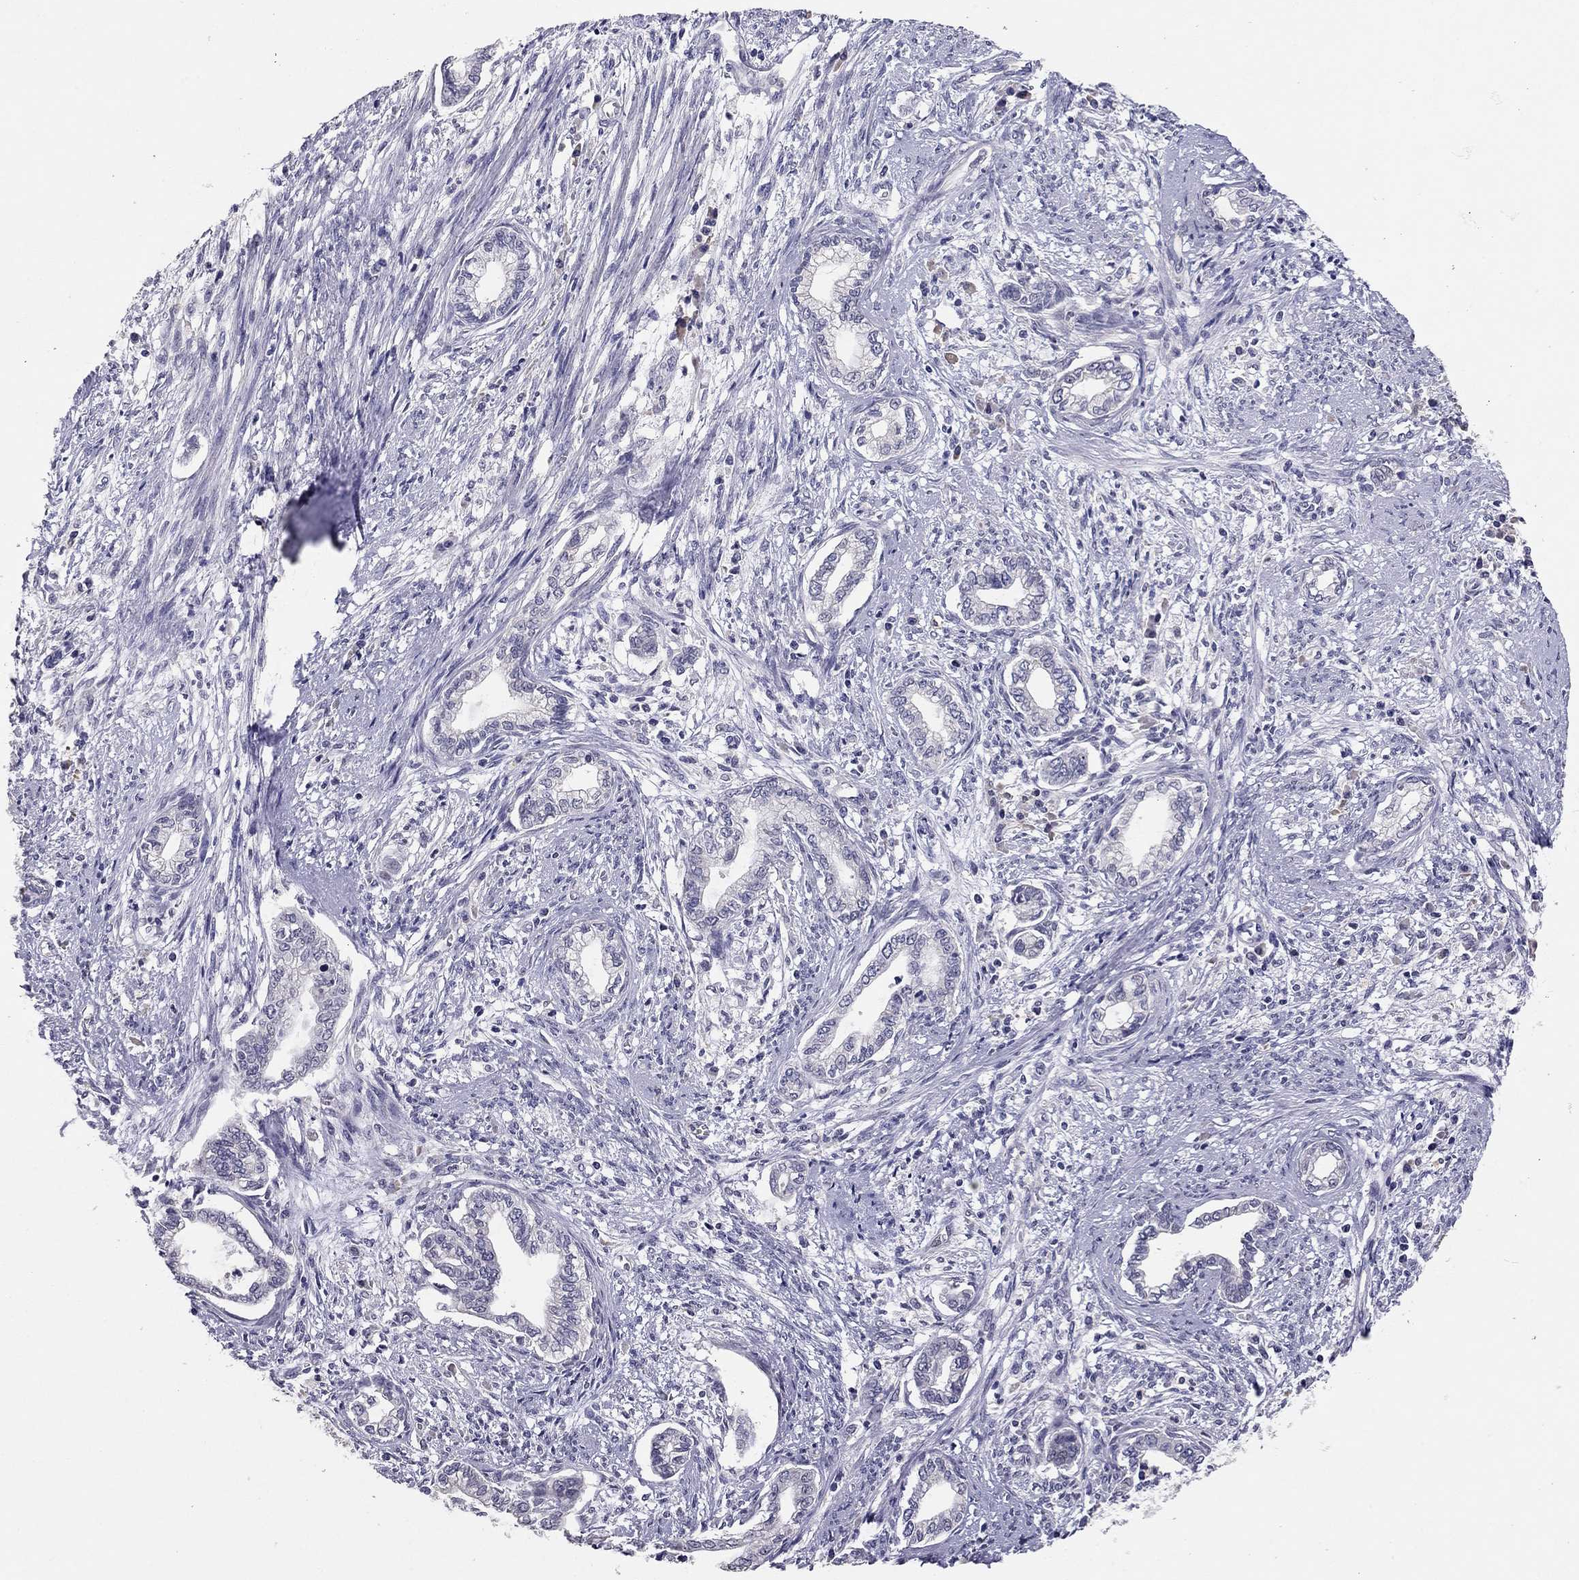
{"staining": {"intensity": "negative", "quantity": "none", "location": "none"}, "tissue": "cervical cancer", "cell_type": "Tumor cells", "image_type": "cancer", "snomed": [{"axis": "morphology", "description": "Adenocarcinoma, NOS"}, {"axis": "topography", "description": "Cervix"}], "caption": "Micrograph shows no significant protein positivity in tumor cells of cervical adenocarcinoma. The staining was performed using DAB to visualize the protein expression in brown, while the nuclei were stained in blue with hematoxylin (Magnification: 20x).", "gene": "SCARB1", "patient": {"sex": "female", "age": 62}}